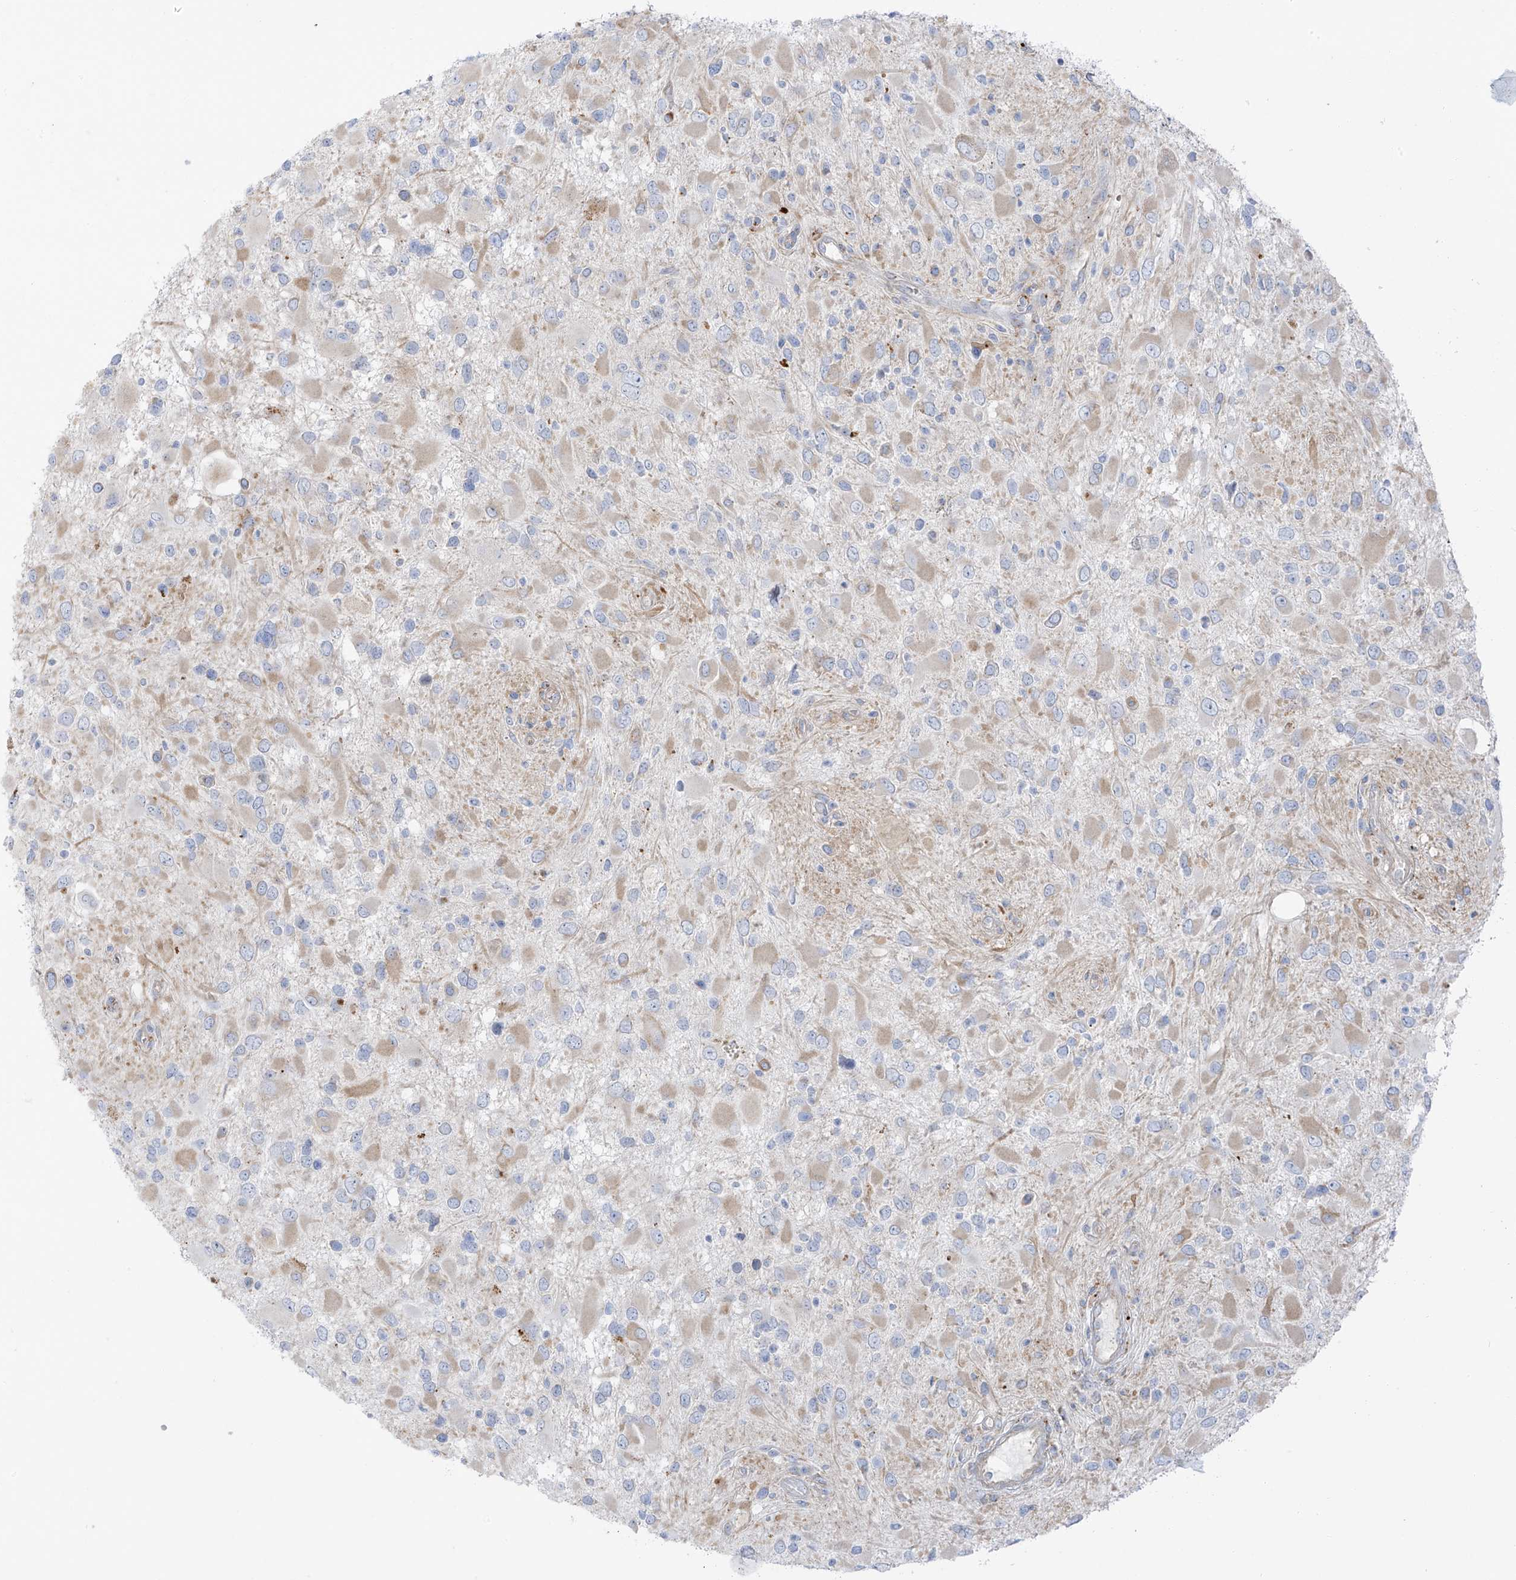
{"staining": {"intensity": "weak", "quantity": "<25%", "location": "cytoplasmic/membranous"}, "tissue": "glioma", "cell_type": "Tumor cells", "image_type": "cancer", "snomed": [{"axis": "morphology", "description": "Glioma, malignant, High grade"}, {"axis": "topography", "description": "Brain"}], "caption": "Malignant glioma (high-grade) was stained to show a protein in brown. There is no significant staining in tumor cells. (Stains: DAB (3,3'-diaminobenzidine) immunohistochemistry (IHC) with hematoxylin counter stain, Microscopy: brightfield microscopy at high magnification).", "gene": "TAL2", "patient": {"sex": "male", "age": 53}}